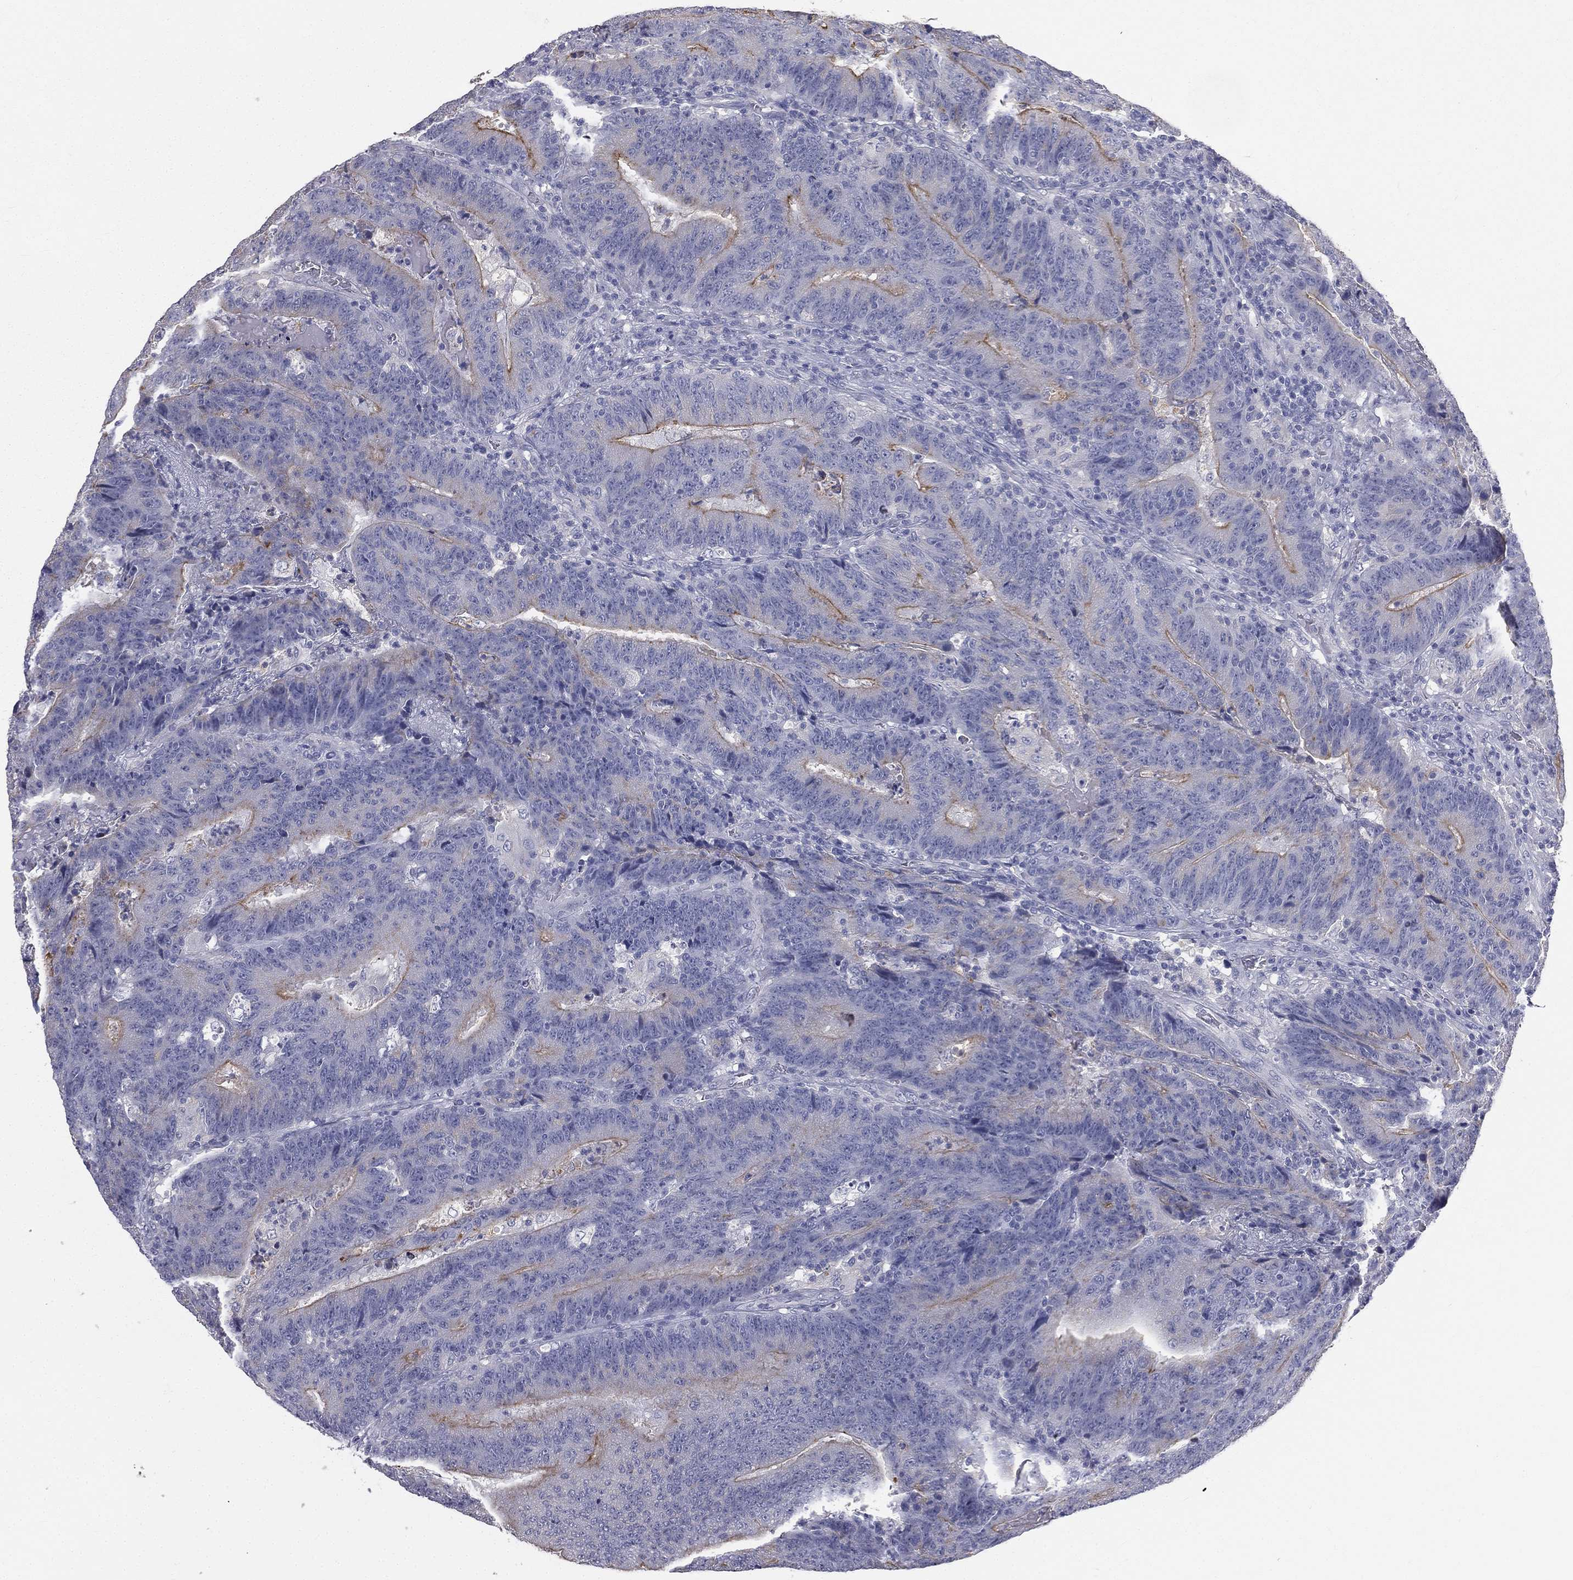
{"staining": {"intensity": "moderate", "quantity": "<25%", "location": "cytoplasmic/membranous"}, "tissue": "colorectal cancer", "cell_type": "Tumor cells", "image_type": "cancer", "snomed": [{"axis": "morphology", "description": "Adenocarcinoma, NOS"}, {"axis": "topography", "description": "Colon"}], "caption": "Approximately <25% of tumor cells in adenocarcinoma (colorectal) display moderate cytoplasmic/membranous protein positivity as visualized by brown immunohistochemical staining.", "gene": "MUC13", "patient": {"sex": "female", "age": 75}}